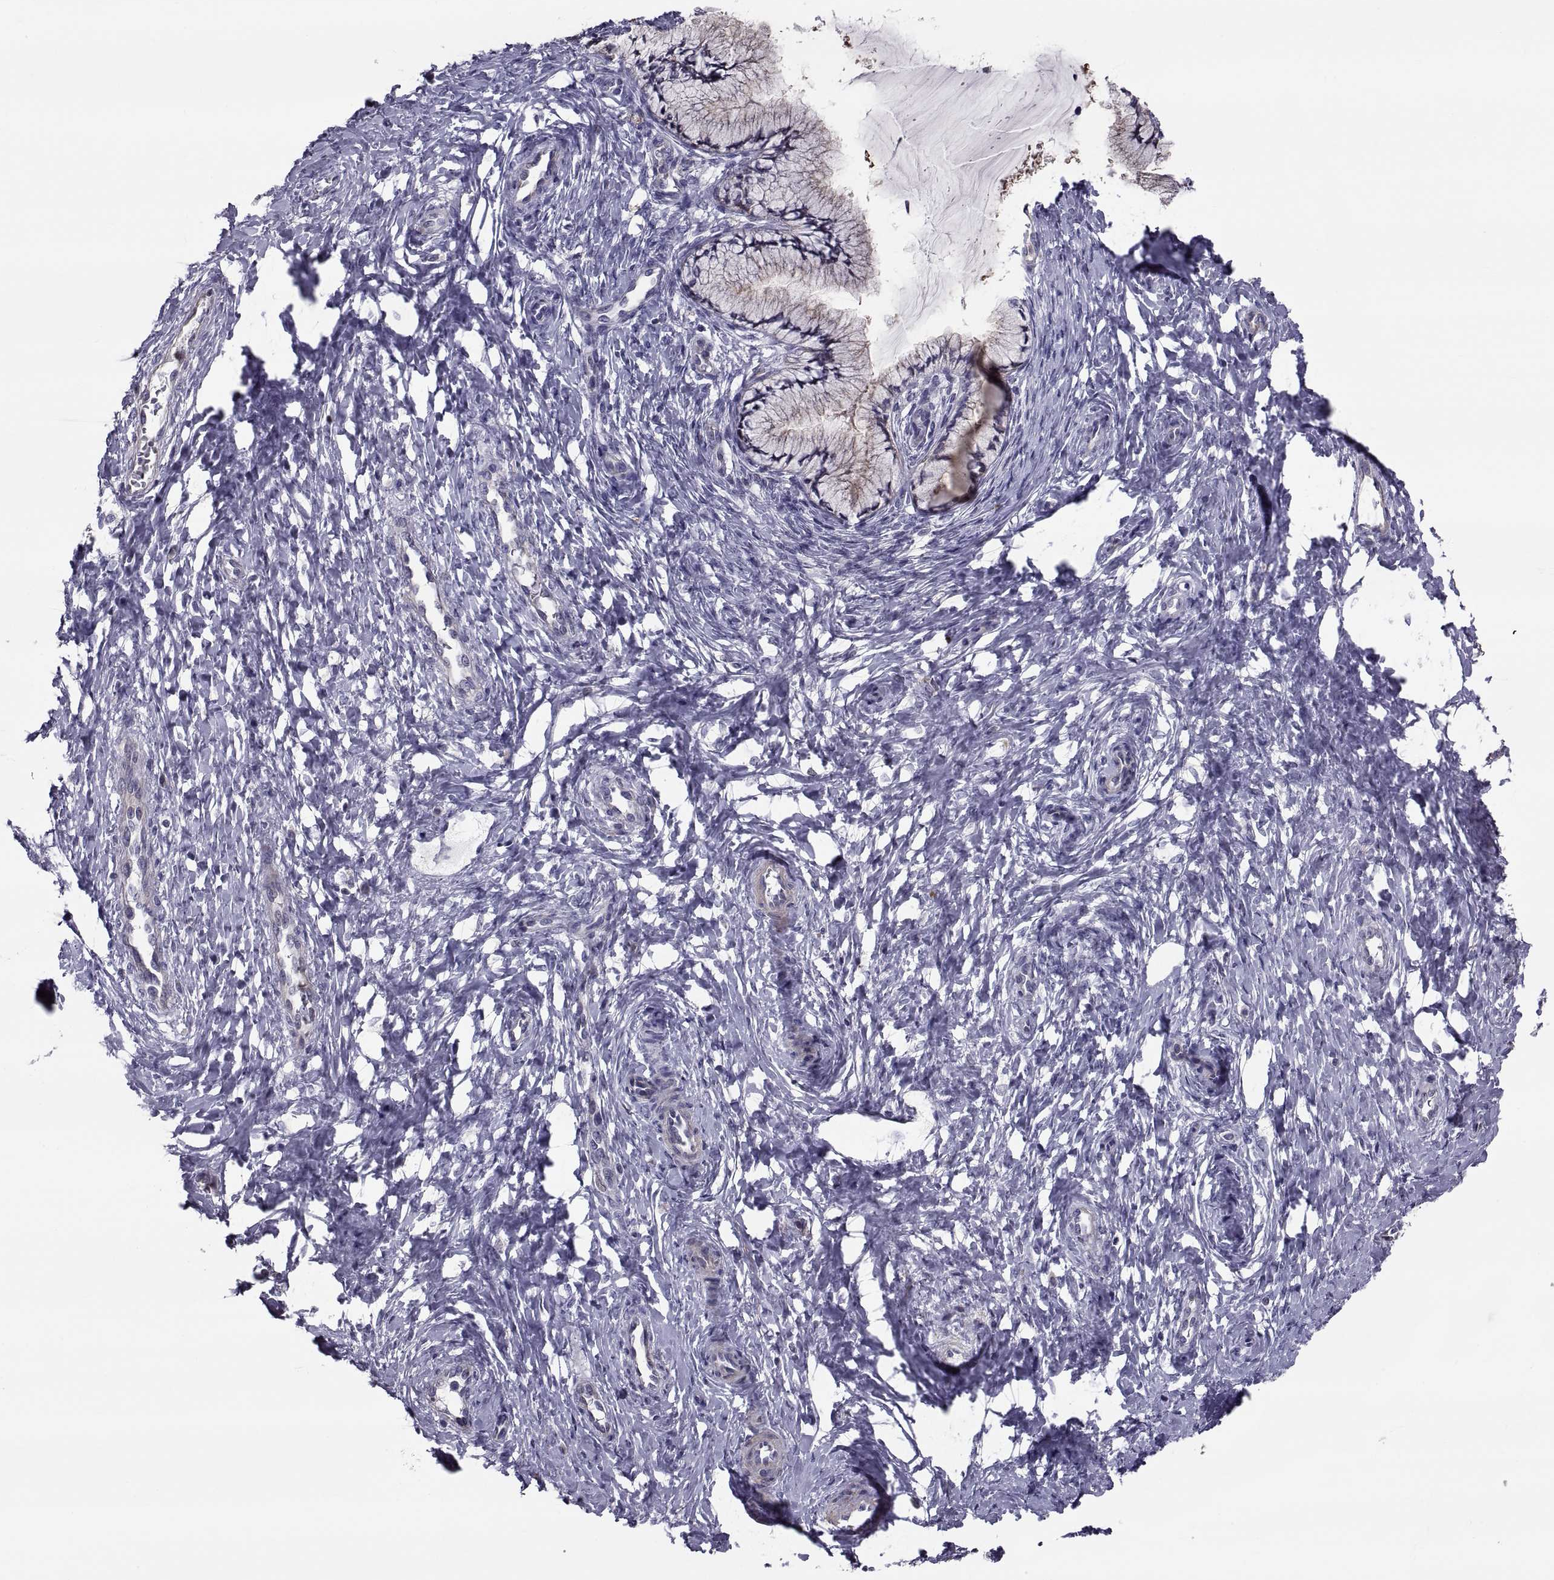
{"staining": {"intensity": "weak", "quantity": "25%-75%", "location": "cytoplasmic/membranous"}, "tissue": "cervix", "cell_type": "Glandular cells", "image_type": "normal", "snomed": [{"axis": "morphology", "description": "Normal tissue, NOS"}, {"axis": "topography", "description": "Cervix"}], "caption": "This photomicrograph reveals IHC staining of normal human cervix, with low weak cytoplasmic/membranous positivity in about 25%-75% of glandular cells.", "gene": "ANO1", "patient": {"sex": "female", "age": 37}}